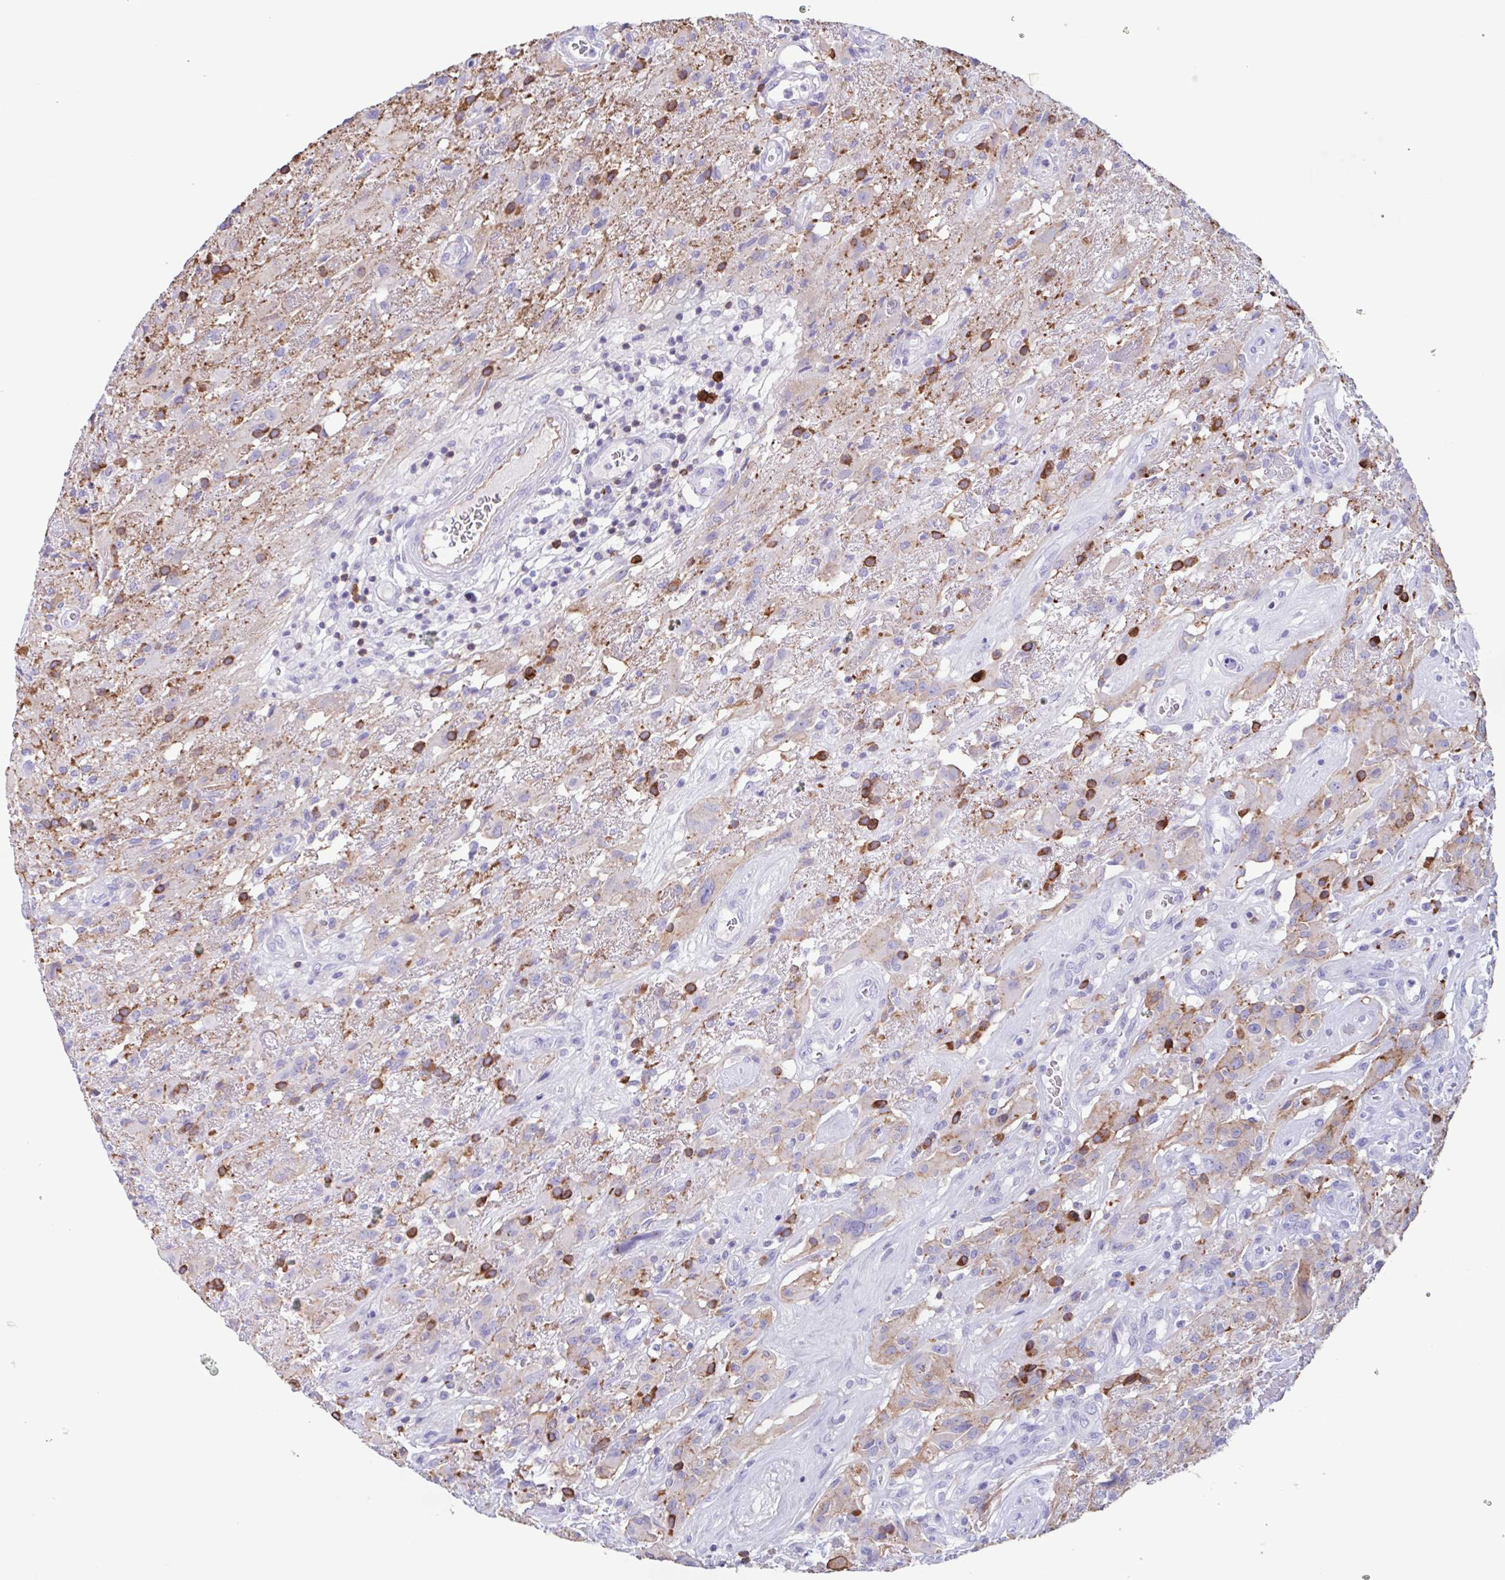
{"staining": {"intensity": "negative", "quantity": "none", "location": "none"}, "tissue": "glioma", "cell_type": "Tumor cells", "image_type": "cancer", "snomed": [{"axis": "morphology", "description": "Glioma, malignant, High grade"}, {"axis": "topography", "description": "Brain"}], "caption": "Image shows no protein positivity in tumor cells of high-grade glioma (malignant) tissue. (DAB immunohistochemistry (IHC), high magnification).", "gene": "TPD52", "patient": {"sex": "male", "age": 46}}